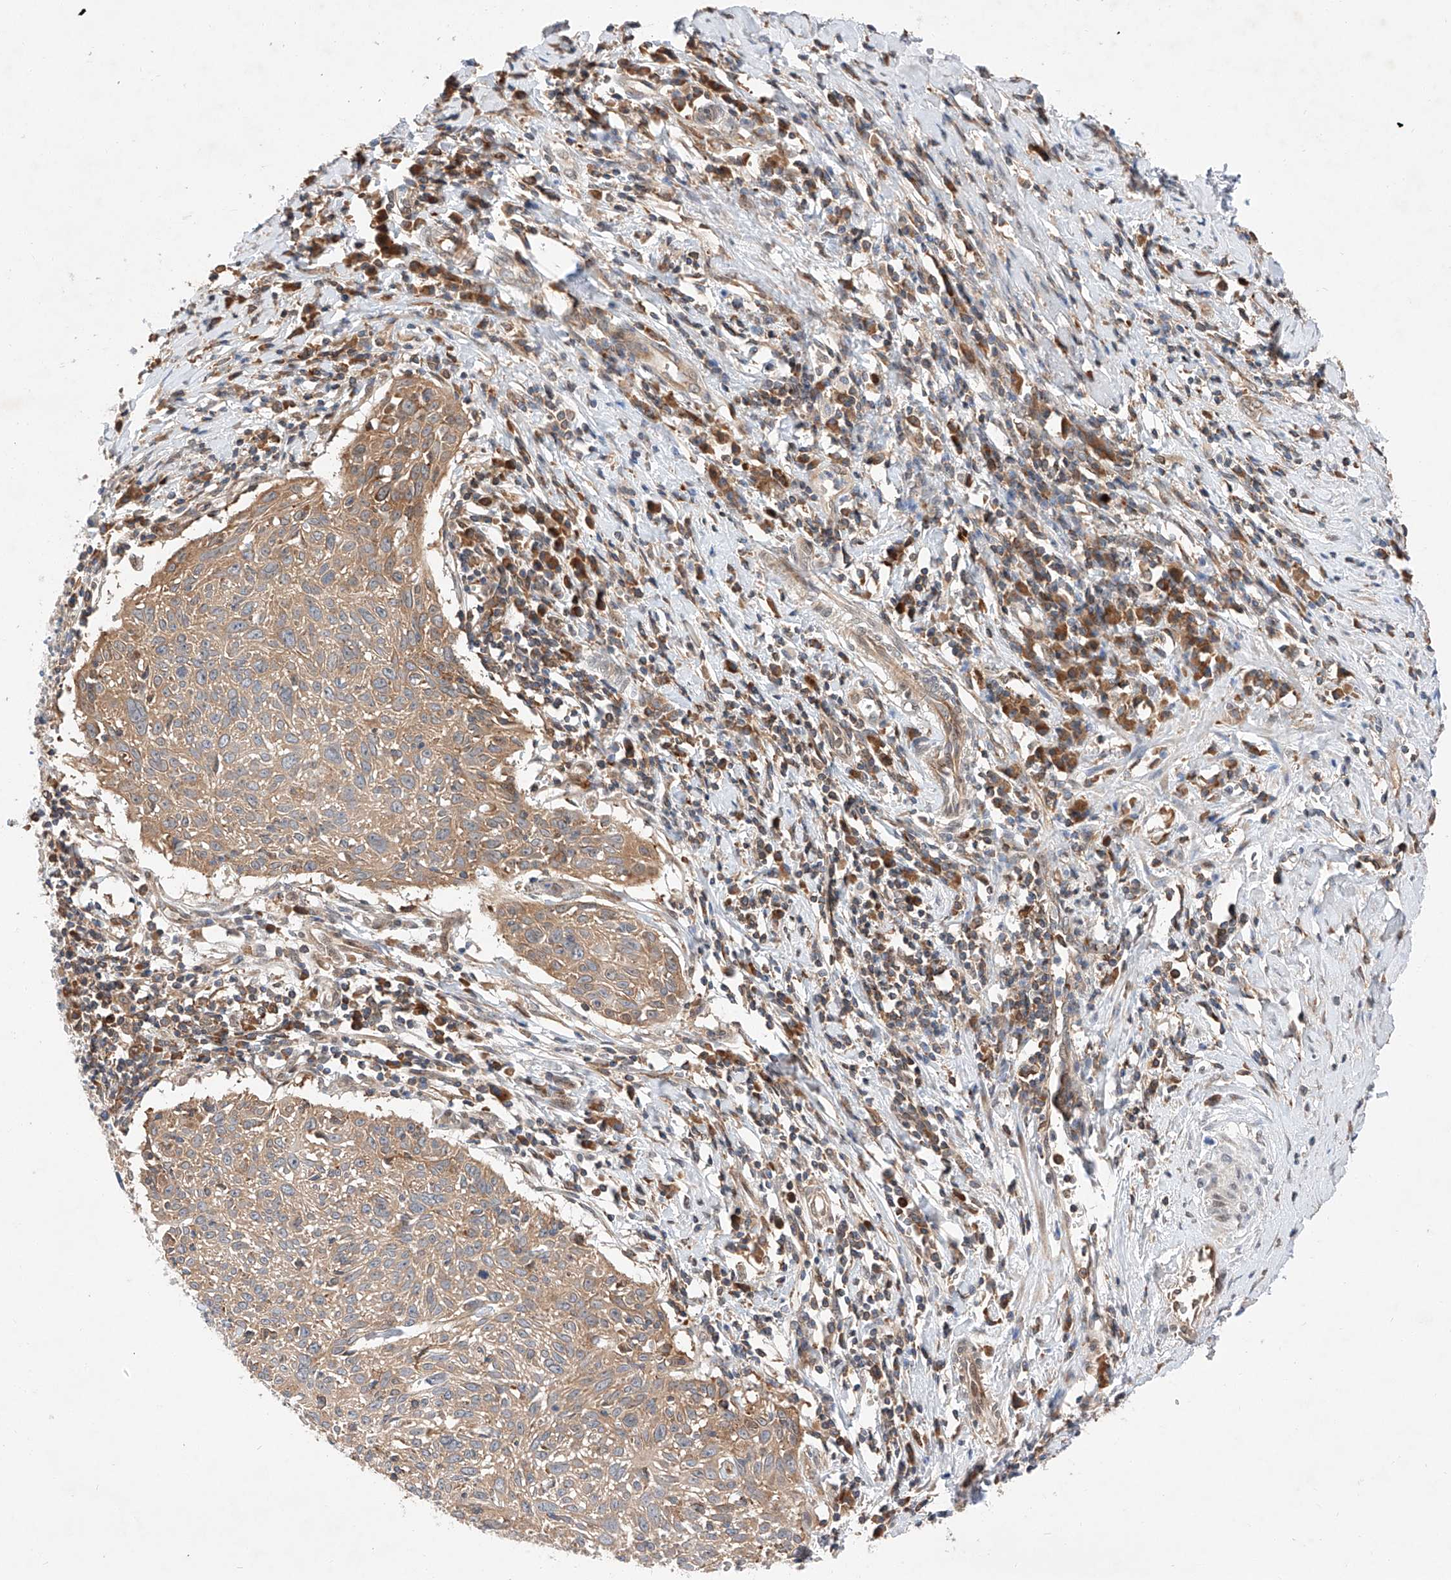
{"staining": {"intensity": "weak", "quantity": "25%-75%", "location": "cytoplasmic/membranous"}, "tissue": "cervical cancer", "cell_type": "Tumor cells", "image_type": "cancer", "snomed": [{"axis": "morphology", "description": "Squamous cell carcinoma, NOS"}, {"axis": "topography", "description": "Cervix"}], "caption": "Tumor cells show low levels of weak cytoplasmic/membranous expression in about 25%-75% of cells in cervical cancer. (Brightfield microscopy of DAB IHC at high magnification).", "gene": "RUSC1", "patient": {"sex": "female", "age": 51}}